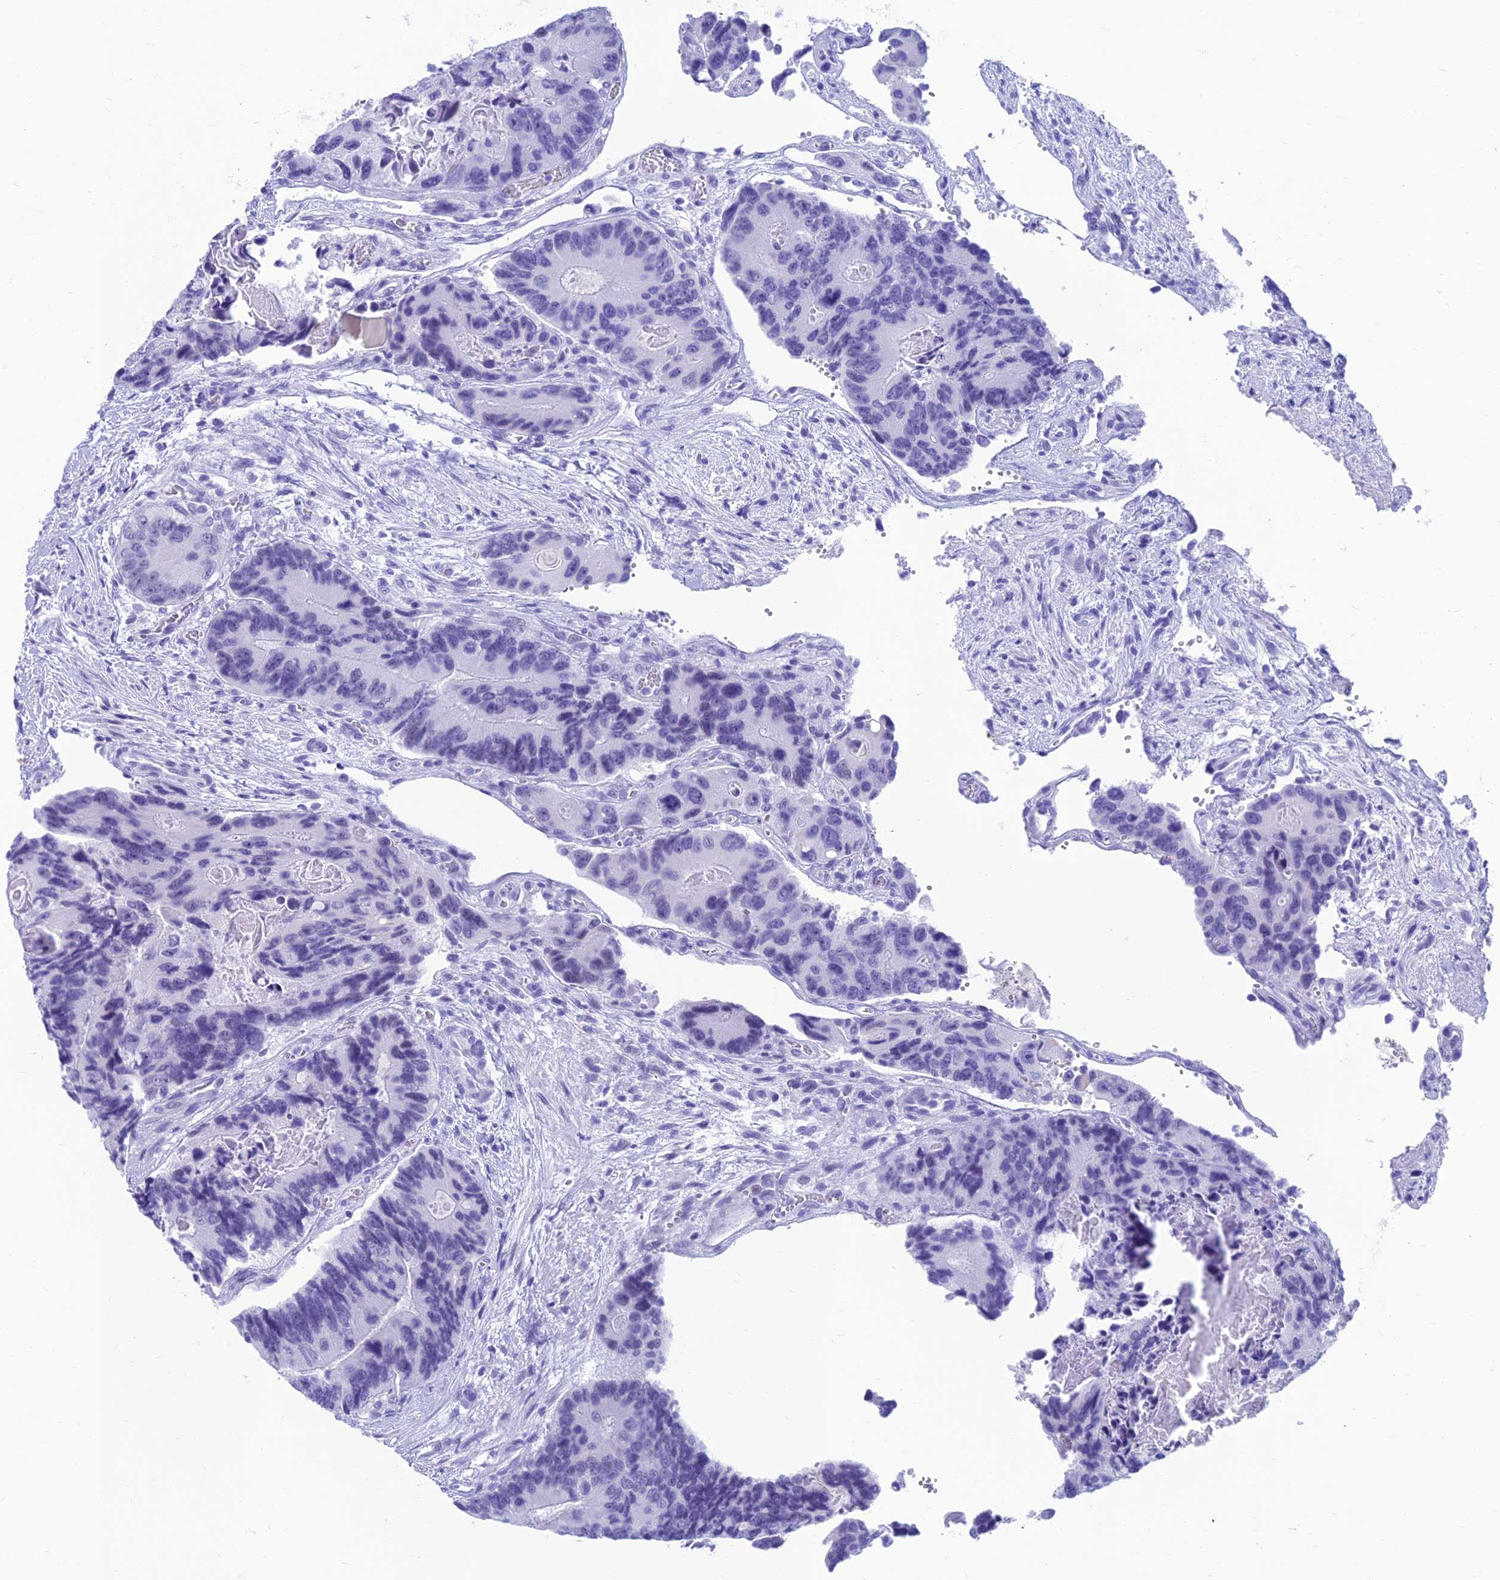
{"staining": {"intensity": "negative", "quantity": "none", "location": "none"}, "tissue": "colorectal cancer", "cell_type": "Tumor cells", "image_type": "cancer", "snomed": [{"axis": "morphology", "description": "Adenocarcinoma, NOS"}, {"axis": "topography", "description": "Colon"}], "caption": "A micrograph of human colorectal cancer is negative for staining in tumor cells.", "gene": "KIAA1191", "patient": {"sex": "male", "age": 84}}